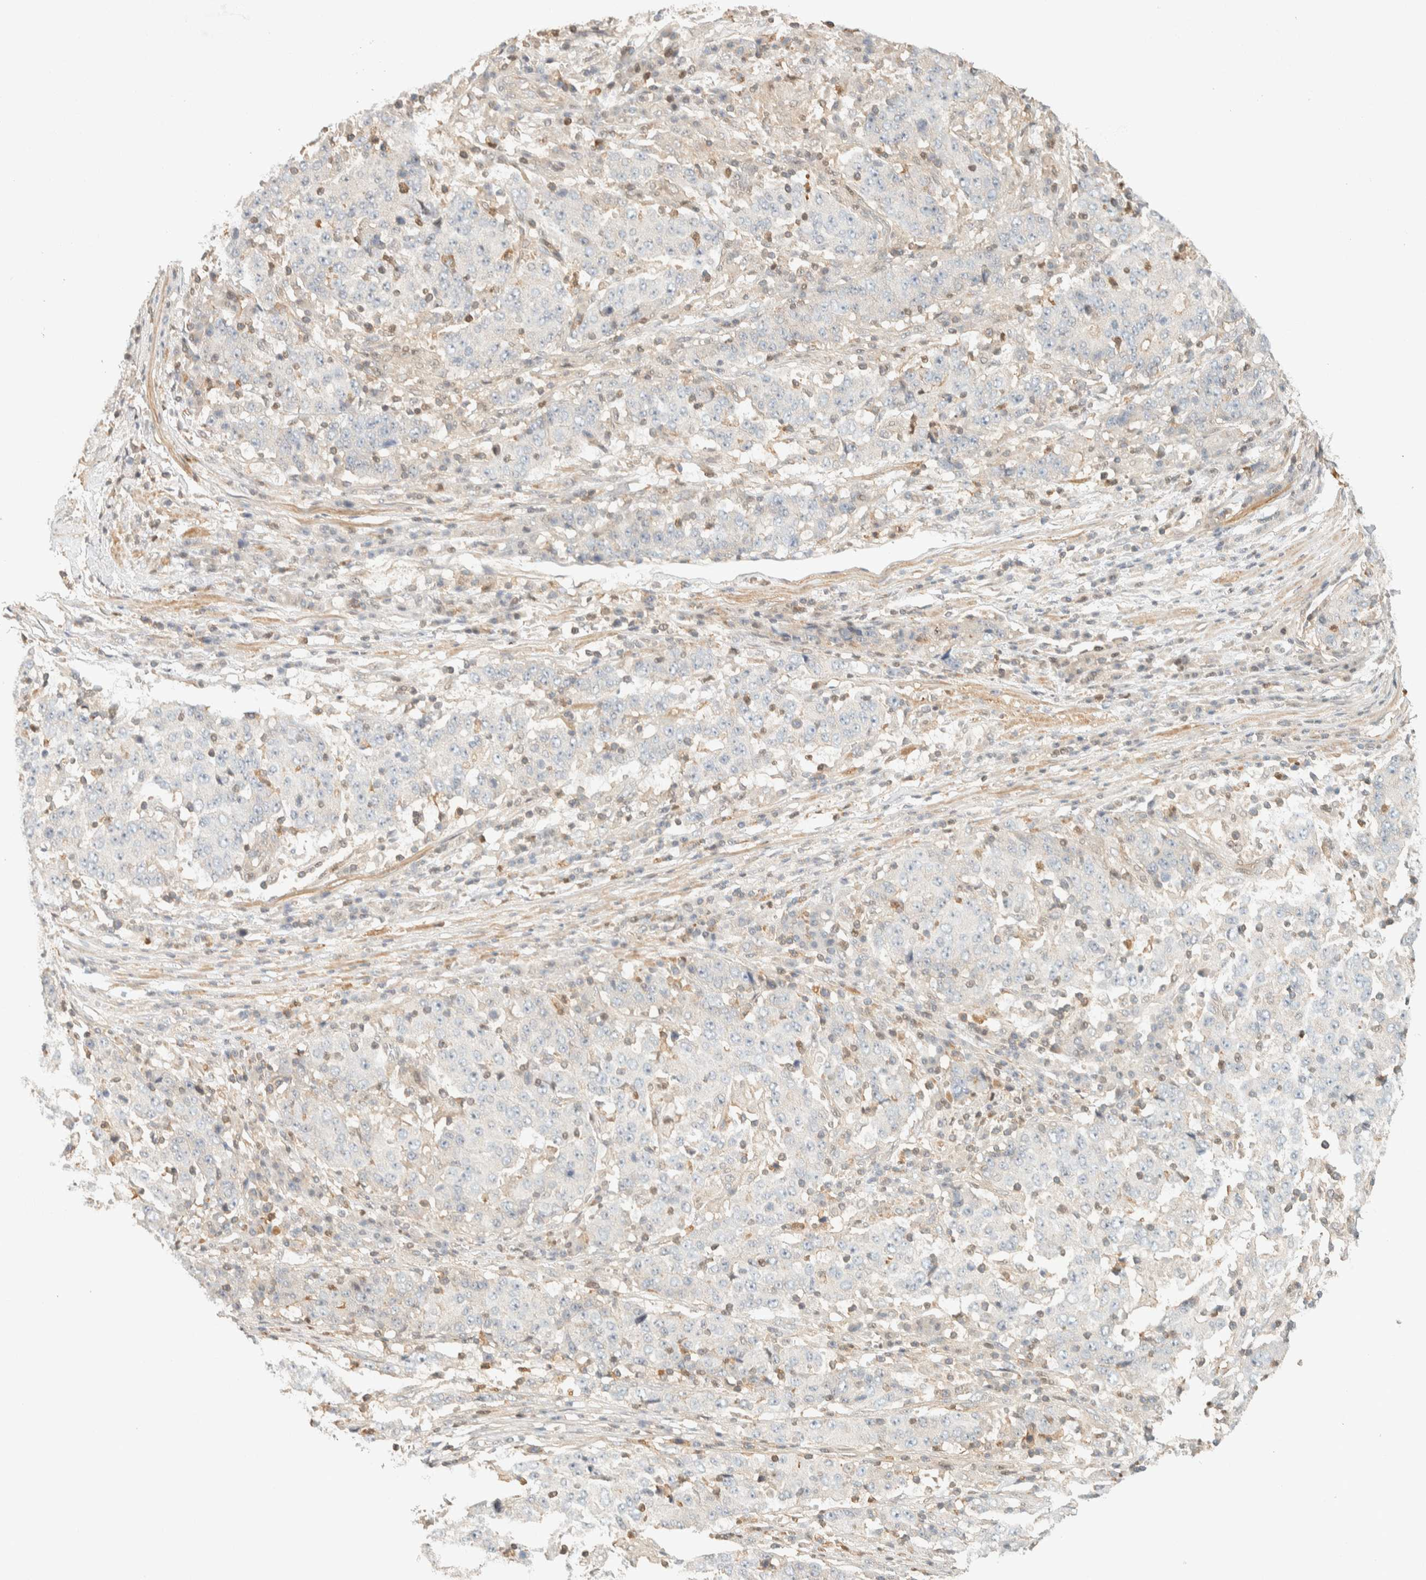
{"staining": {"intensity": "negative", "quantity": "none", "location": "none"}, "tissue": "stomach cancer", "cell_type": "Tumor cells", "image_type": "cancer", "snomed": [{"axis": "morphology", "description": "Adenocarcinoma, NOS"}, {"axis": "topography", "description": "Stomach"}], "caption": "Tumor cells show no significant expression in adenocarcinoma (stomach).", "gene": "ARFGEF1", "patient": {"sex": "male", "age": 59}}